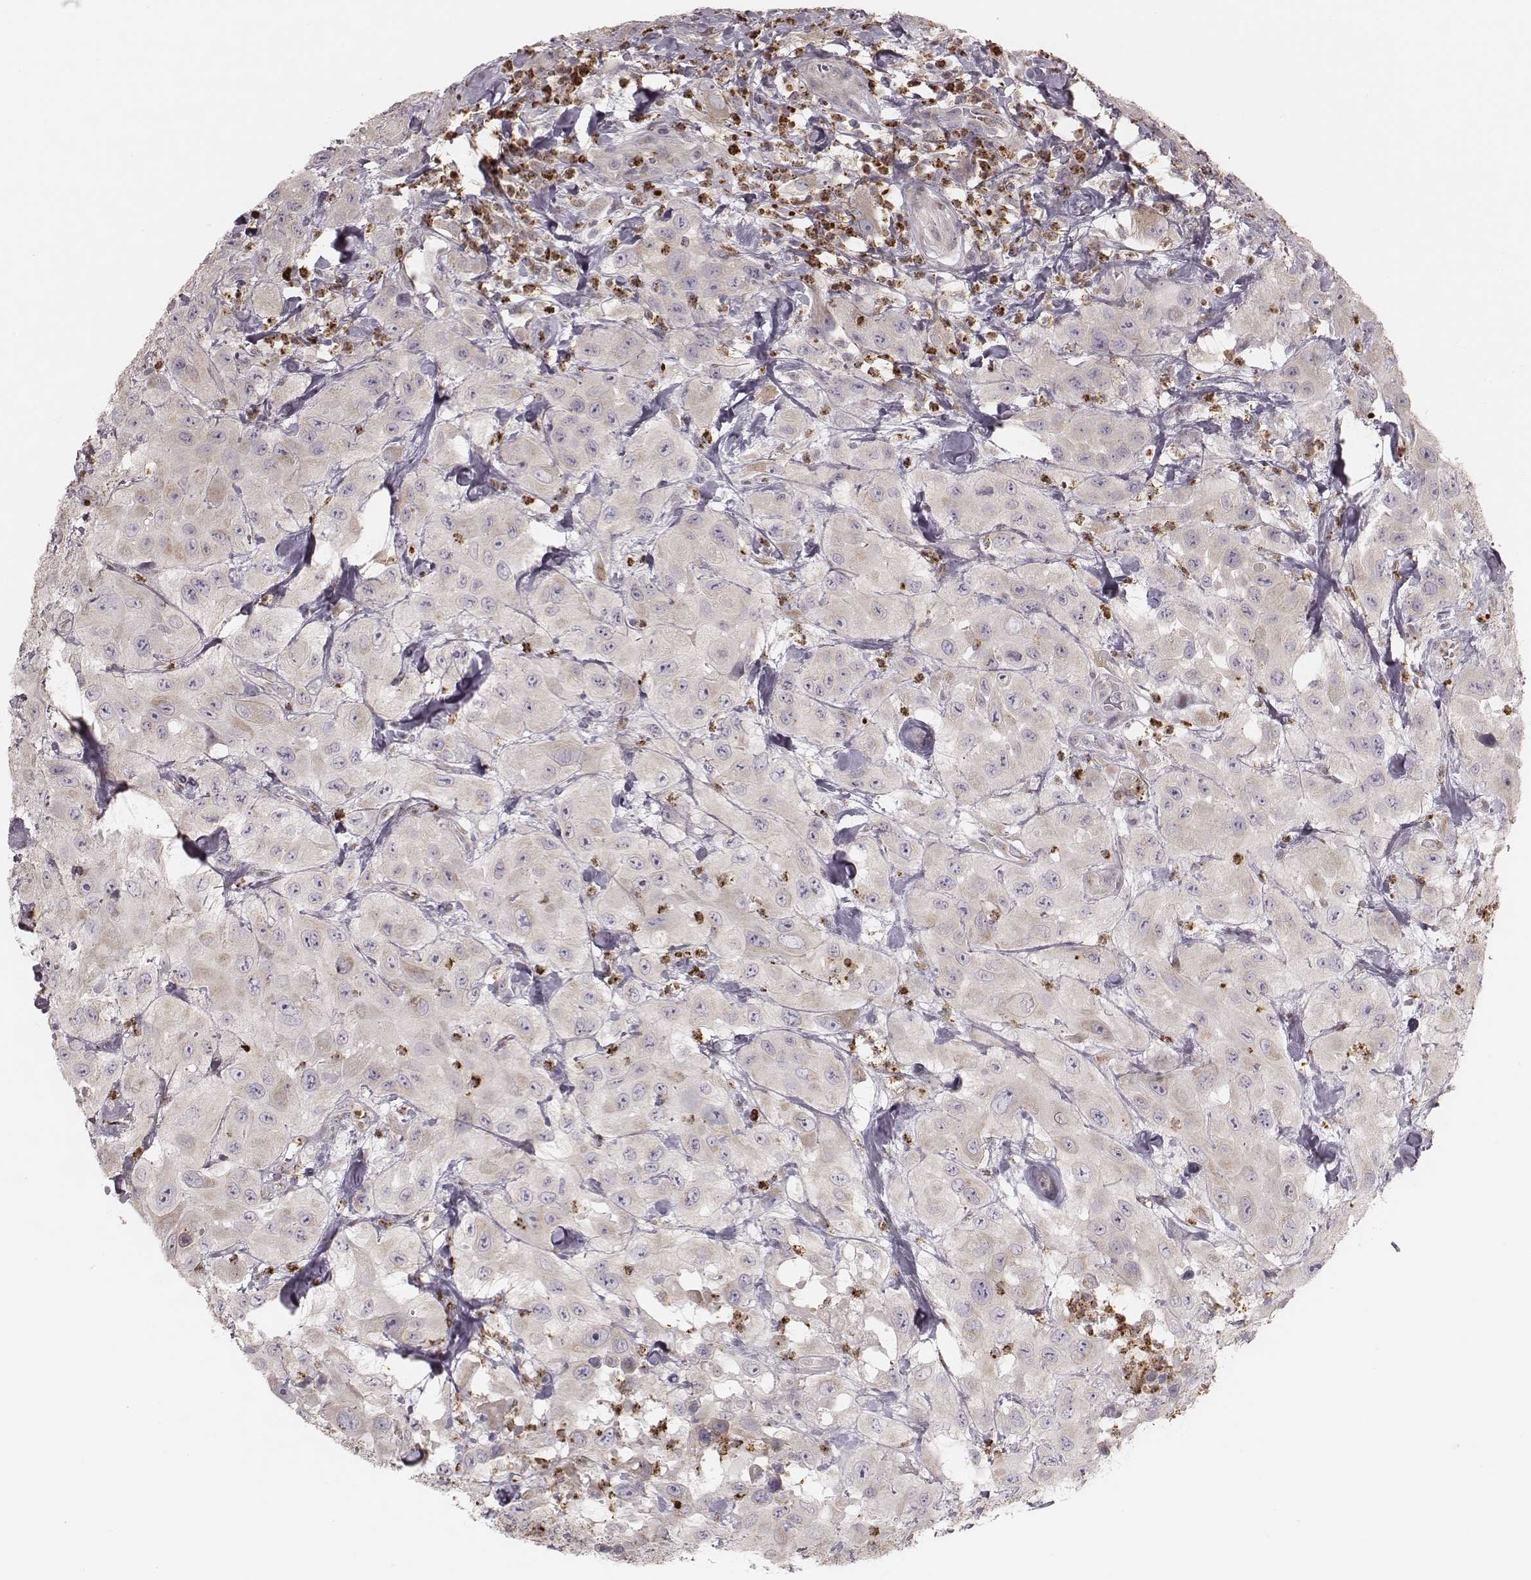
{"staining": {"intensity": "negative", "quantity": "none", "location": "none"}, "tissue": "urothelial cancer", "cell_type": "Tumor cells", "image_type": "cancer", "snomed": [{"axis": "morphology", "description": "Urothelial carcinoma, High grade"}, {"axis": "topography", "description": "Urinary bladder"}], "caption": "High magnification brightfield microscopy of urothelial carcinoma (high-grade) stained with DAB (3,3'-diaminobenzidine) (brown) and counterstained with hematoxylin (blue): tumor cells show no significant expression.", "gene": "ABCA7", "patient": {"sex": "male", "age": 79}}